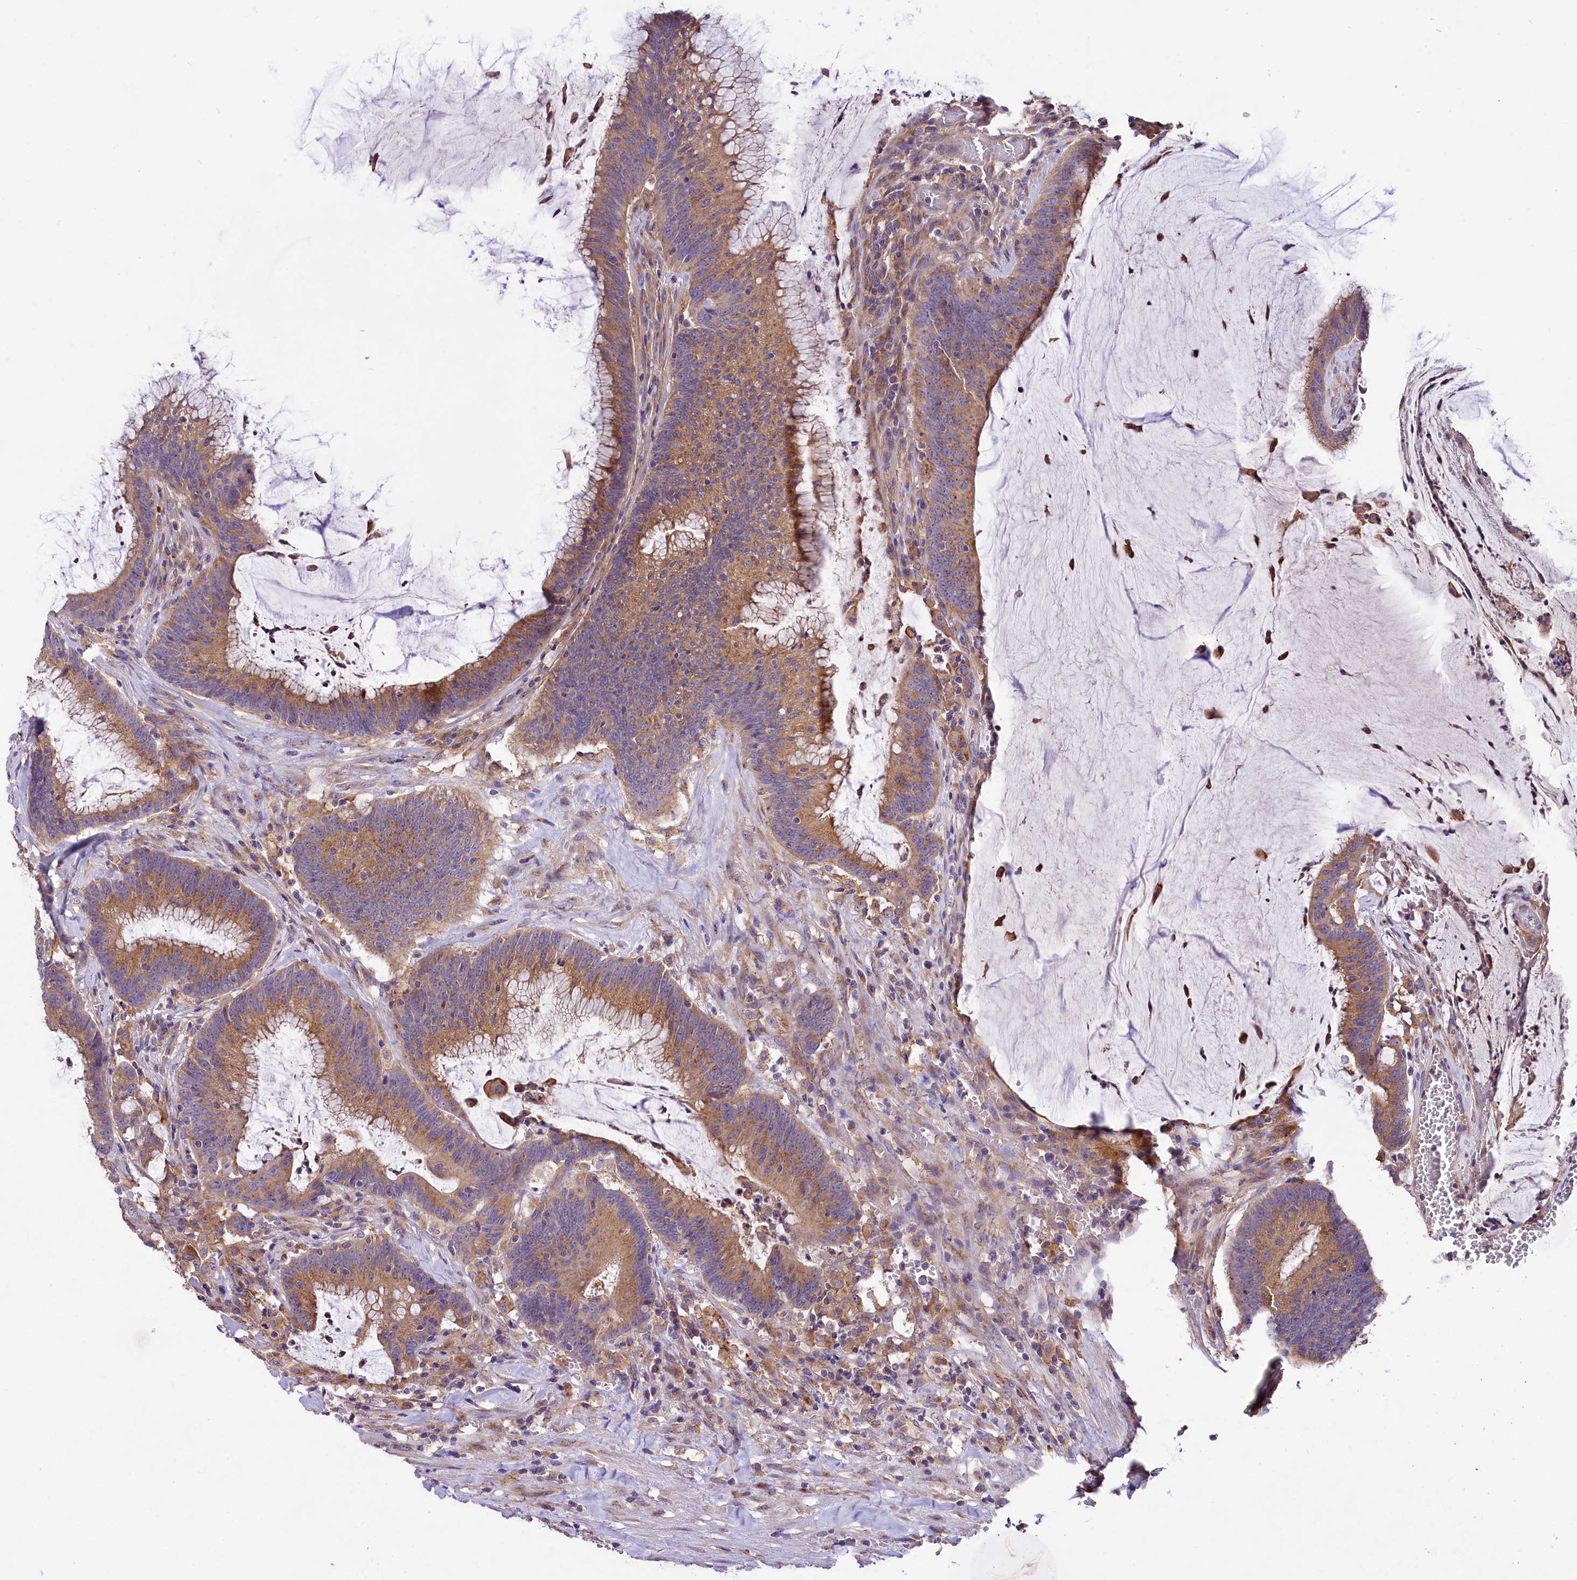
{"staining": {"intensity": "moderate", "quantity": ">75%", "location": "cytoplasmic/membranous"}, "tissue": "colorectal cancer", "cell_type": "Tumor cells", "image_type": "cancer", "snomed": [{"axis": "morphology", "description": "Adenocarcinoma, NOS"}, {"axis": "topography", "description": "Rectum"}], "caption": "Moderate cytoplasmic/membranous expression for a protein is seen in about >75% of tumor cells of adenocarcinoma (colorectal) using IHC.", "gene": "PEMT", "patient": {"sex": "female", "age": 77}}